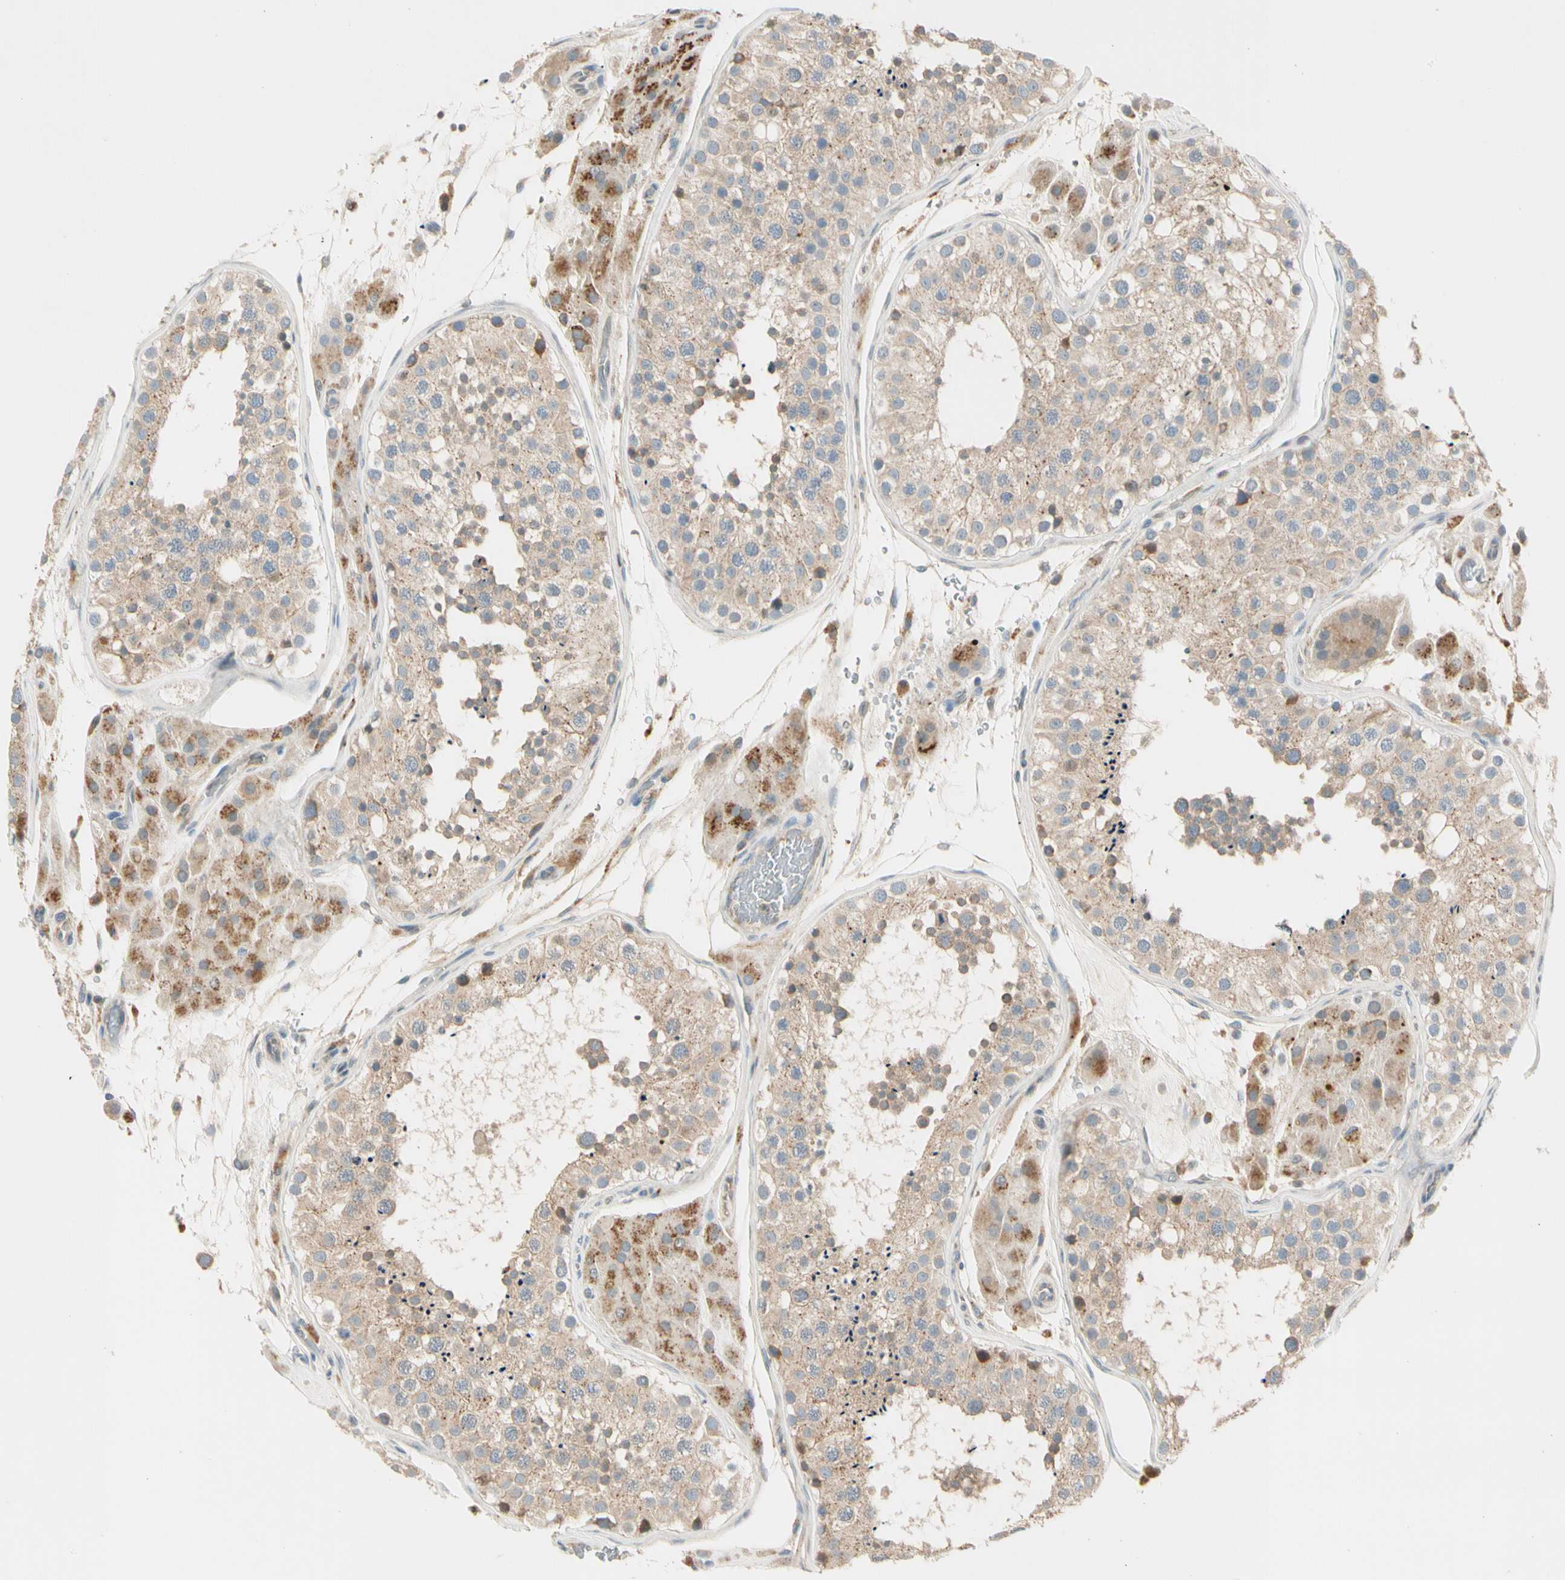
{"staining": {"intensity": "weak", "quantity": ">75%", "location": "cytoplasmic/membranous"}, "tissue": "testis", "cell_type": "Cells in seminiferous ducts", "image_type": "normal", "snomed": [{"axis": "morphology", "description": "Normal tissue, NOS"}, {"axis": "topography", "description": "Testis"}, {"axis": "topography", "description": "Epididymis"}], "caption": "Immunohistochemistry (IHC) micrograph of benign testis stained for a protein (brown), which shows low levels of weak cytoplasmic/membranous positivity in approximately >75% of cells in seminiferous ducts.", "gene": "CDH6", "patient": {"sex": "male", "age": 26}}